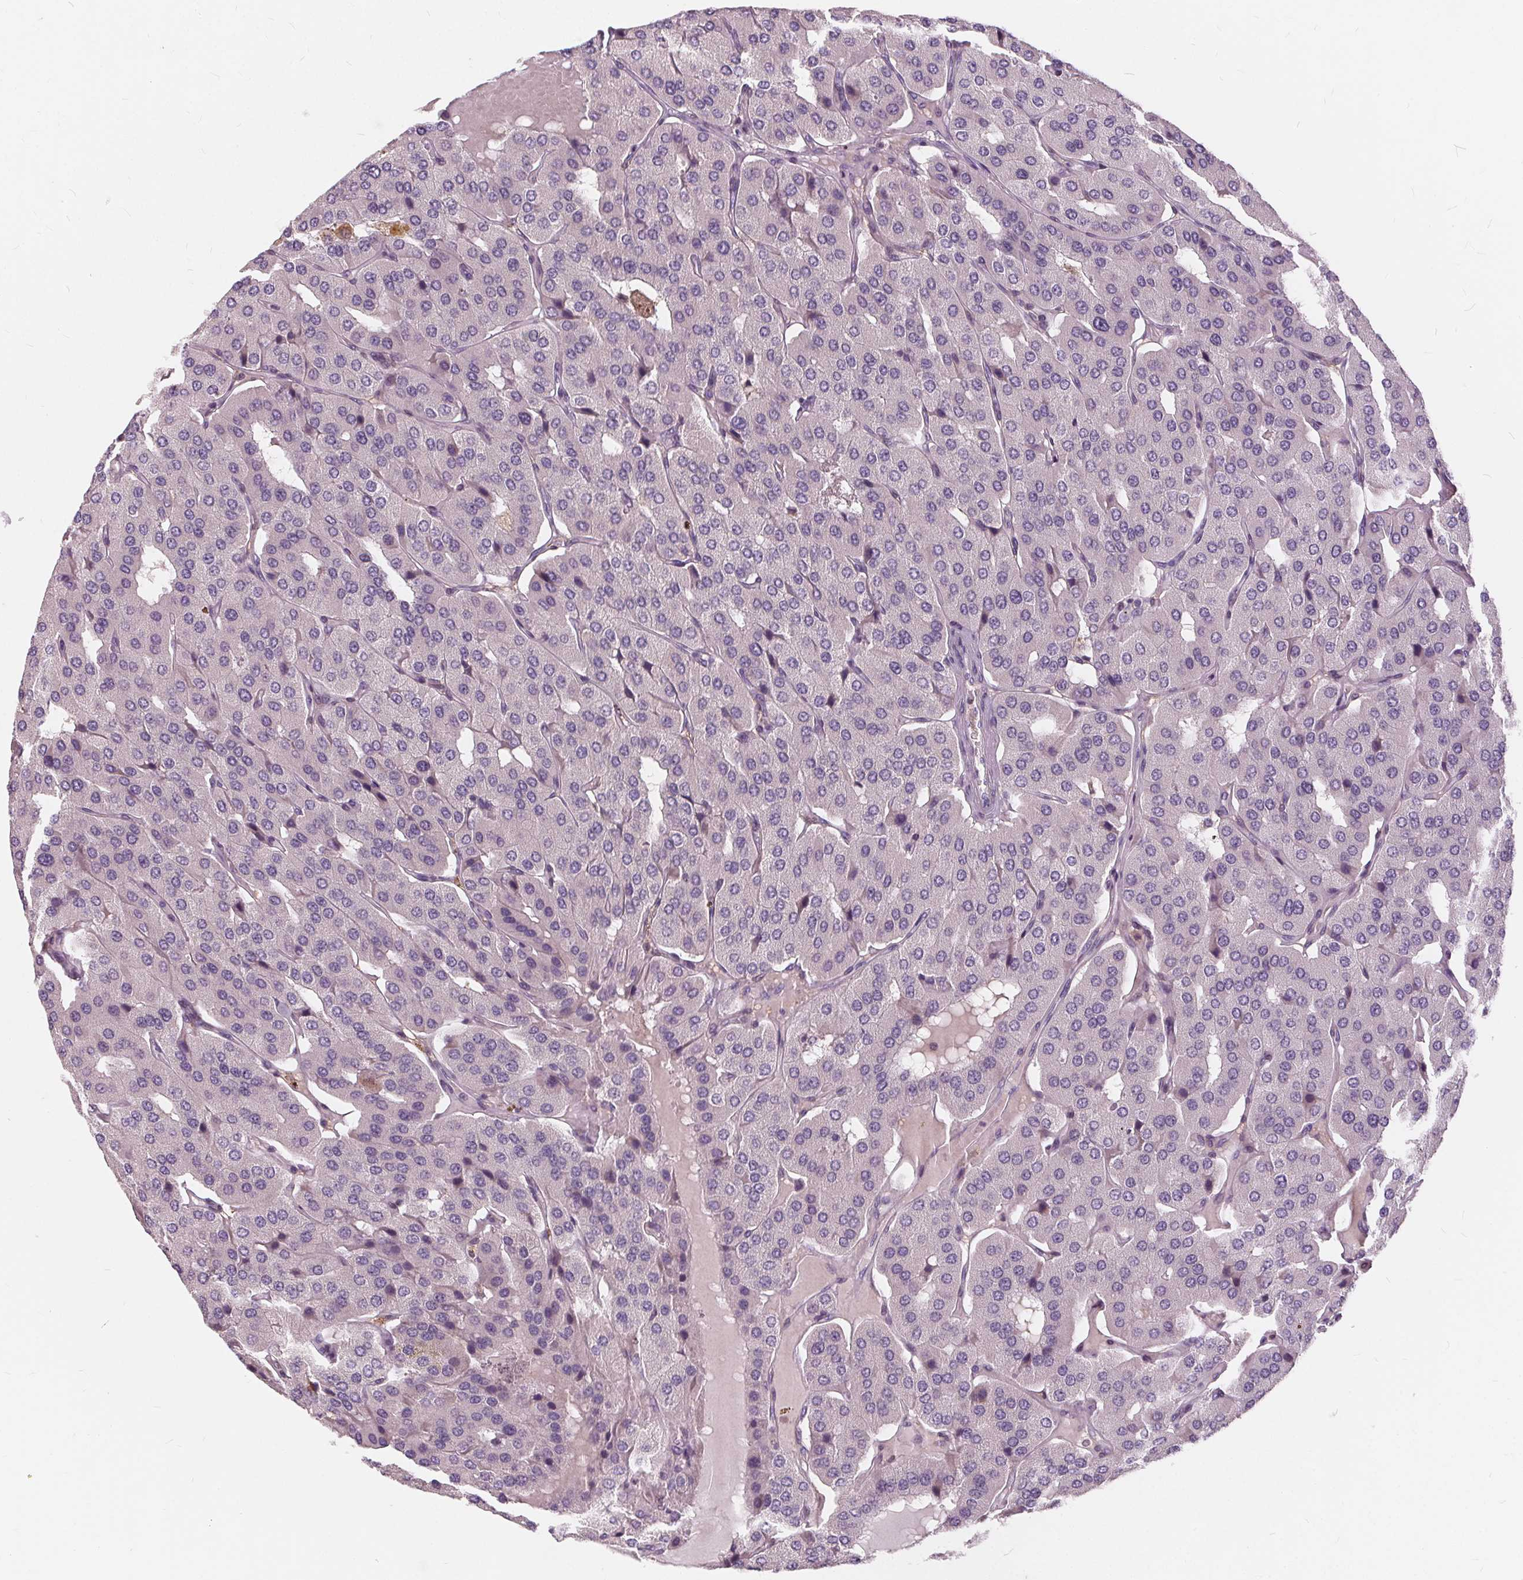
{"staining": {"intensity": "negative", "quantity": "none", "location": "none"}, "tissue": "parathyroid gland", "cell_type": "Glandular cells", "image_type": "normal", "snomed": [{"axis": "morphology", "description": "Normal tissue, NOS"}, {"axis": "morphology", "description": "Adenoma, NOS"}, {"axis": "topography", "description": "Parathyroid gland"}], "caption": "The photomicrograph displays no staining of glandular cells in normal parathyroid gland. Brightfield microscopy of immunohistochemistry (IHC) stained with DAB (brown) and hematoxylin (blue), captured at high magnification.", "gene": "HAAO", "patient": {"sex": "female", "age": 86}}